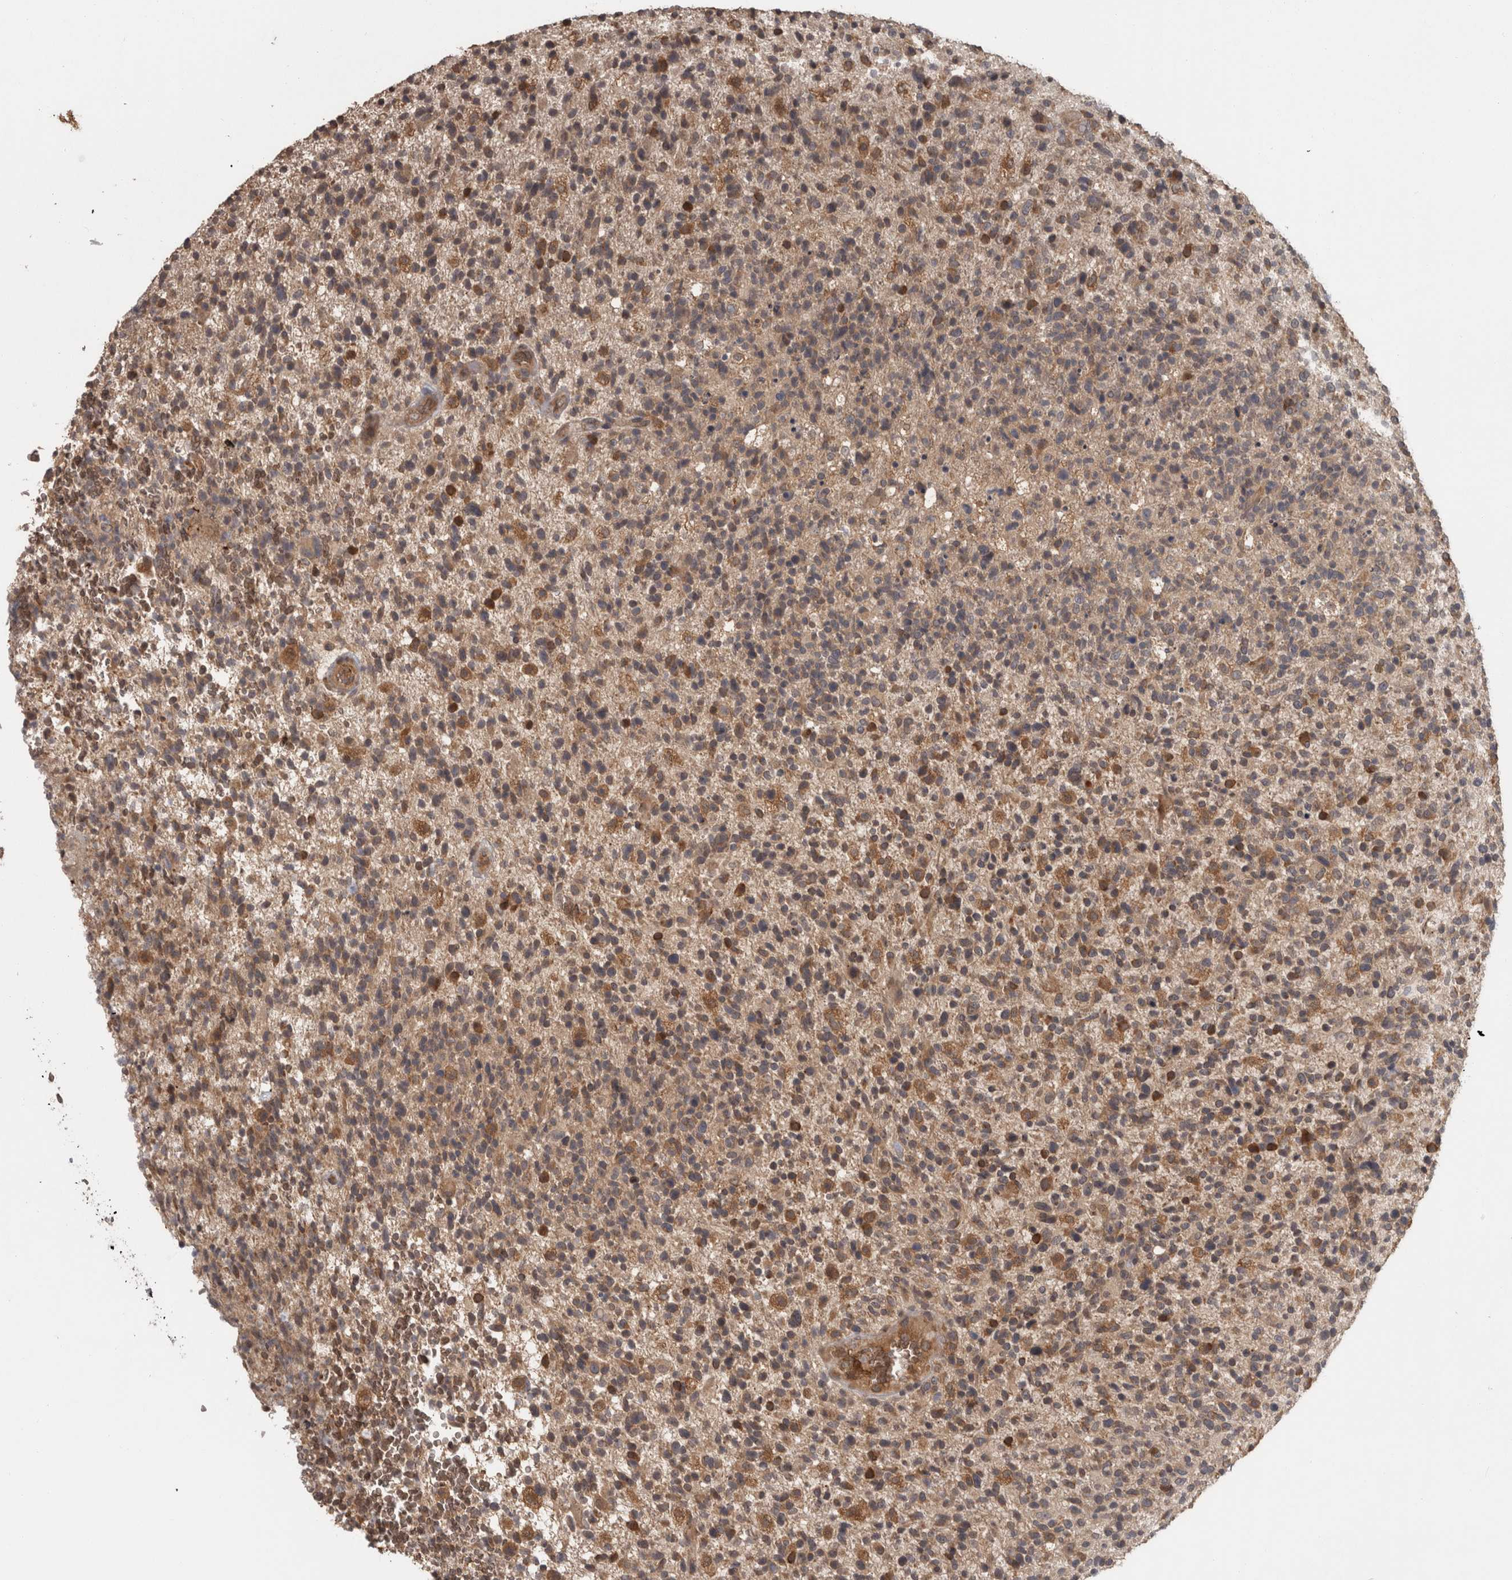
{"staining": {"intensity": "moderate", "quantity": ">75%", "location": "cytoplasmic/membranous"}, "tissue": "glioma", "cell_type": "Tumor cells", "image_type": "cancer", "snomed": [{"axis": "morphology", "description": "Glioma, malignant, High grade"}, {"axis": "topography", "description": "Brain"}], "caption": "This photomicrograph exhibits glioma stained with immunohistochemistry (IHC) to label a protein in brown. The cytoplasmic/membranous of tumor cells show moderate positivity for the protein. Nuclei are counter-stained blue.", "gene": "MICU3", "patient": {"sex": "male", "age": 72}}